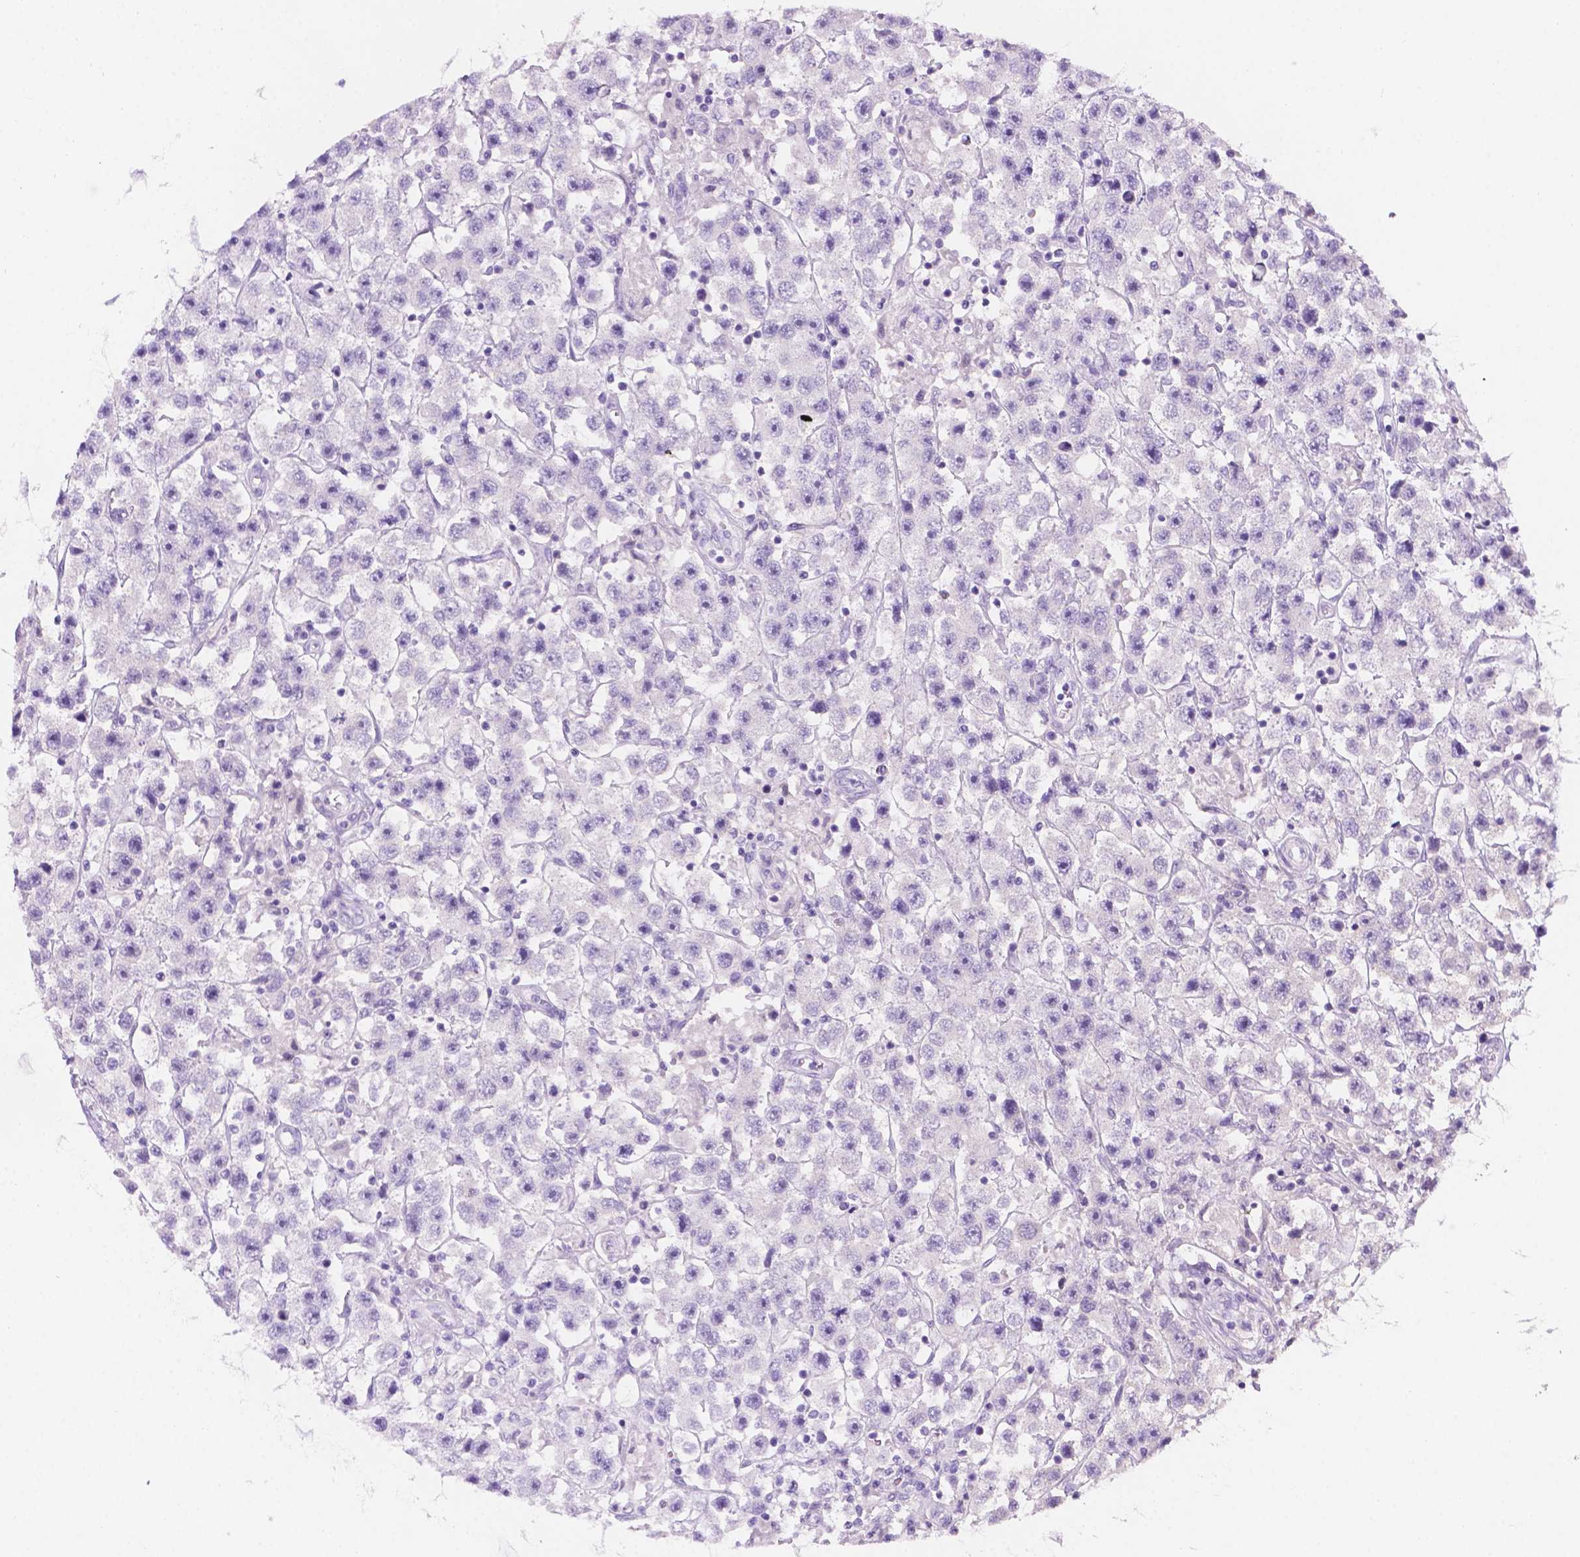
{"staining": {"intensity": "negative", "quantity": "none", "location": "none"}, "tissue": "testis cancer", "cell_type": "Tumor cells", "image_type": "cancer", "snomed": [{"axis": "morphology", "description": "Seminoma, NOS"}, {"axis": "topography", "description": "Testis"}], "caption": "This is an immunohistochemistry photomicrograph of human testis cancer. There is no positivity in tumor cells.", "gene": "SBSN", "patient": {"sex": "male", "age": 45}}